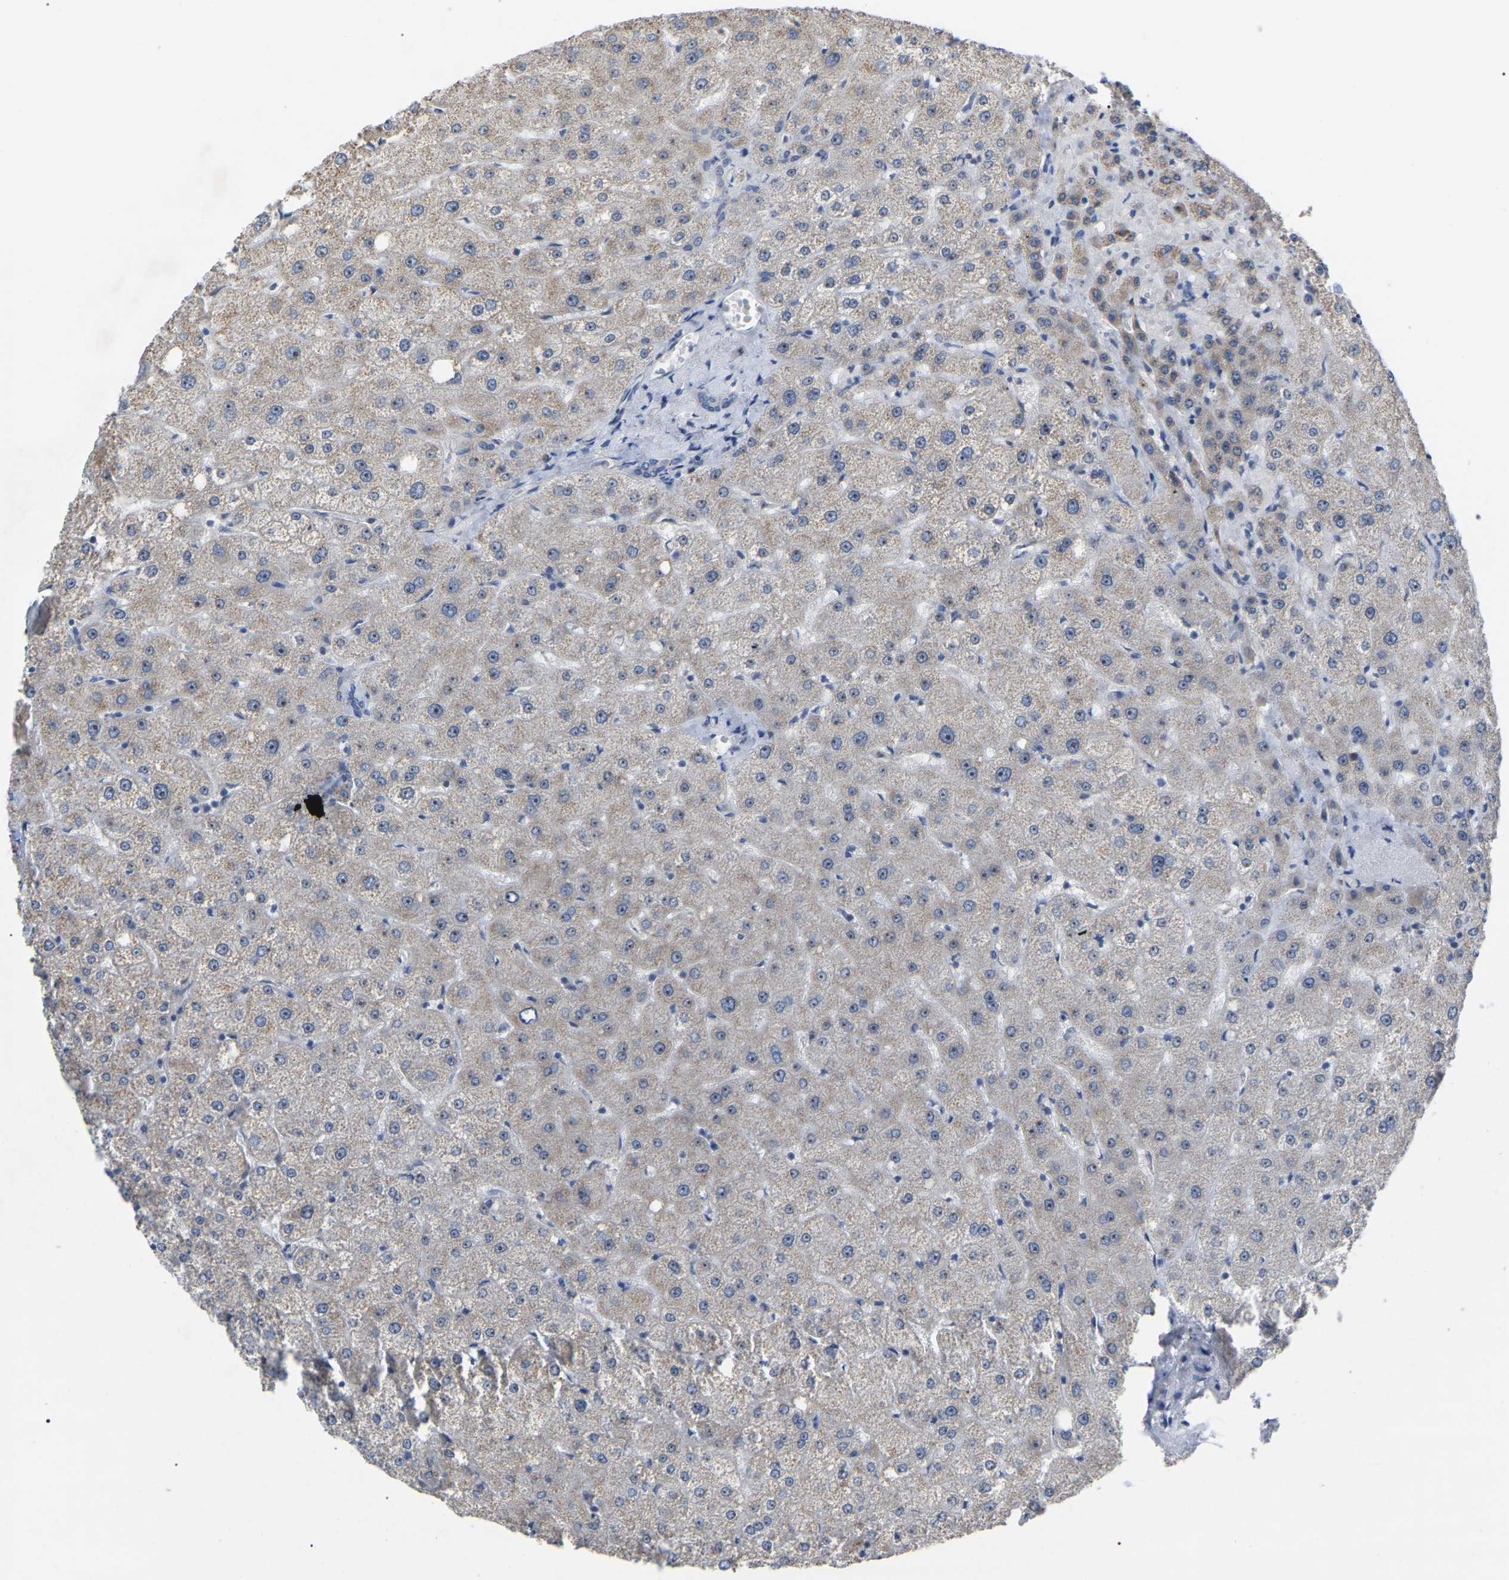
{"staining": {"intensity": "negative", "quantity": "none", "location": "none"}, "tissue": "liver", "cell_type": "Cholangiocytes", "image_type": "normal", "snomed": [{"axis": "morphology", "description": "Normal tissue, NOS"}, {"axis": "topography", "description": "Liver"}], "caption": "DAB immunohistochemical staining of normal human liver displays no significant staining in cholangiocytes.", "gene": "NOP53", "patient": {"sex": "male", "age": 73}}